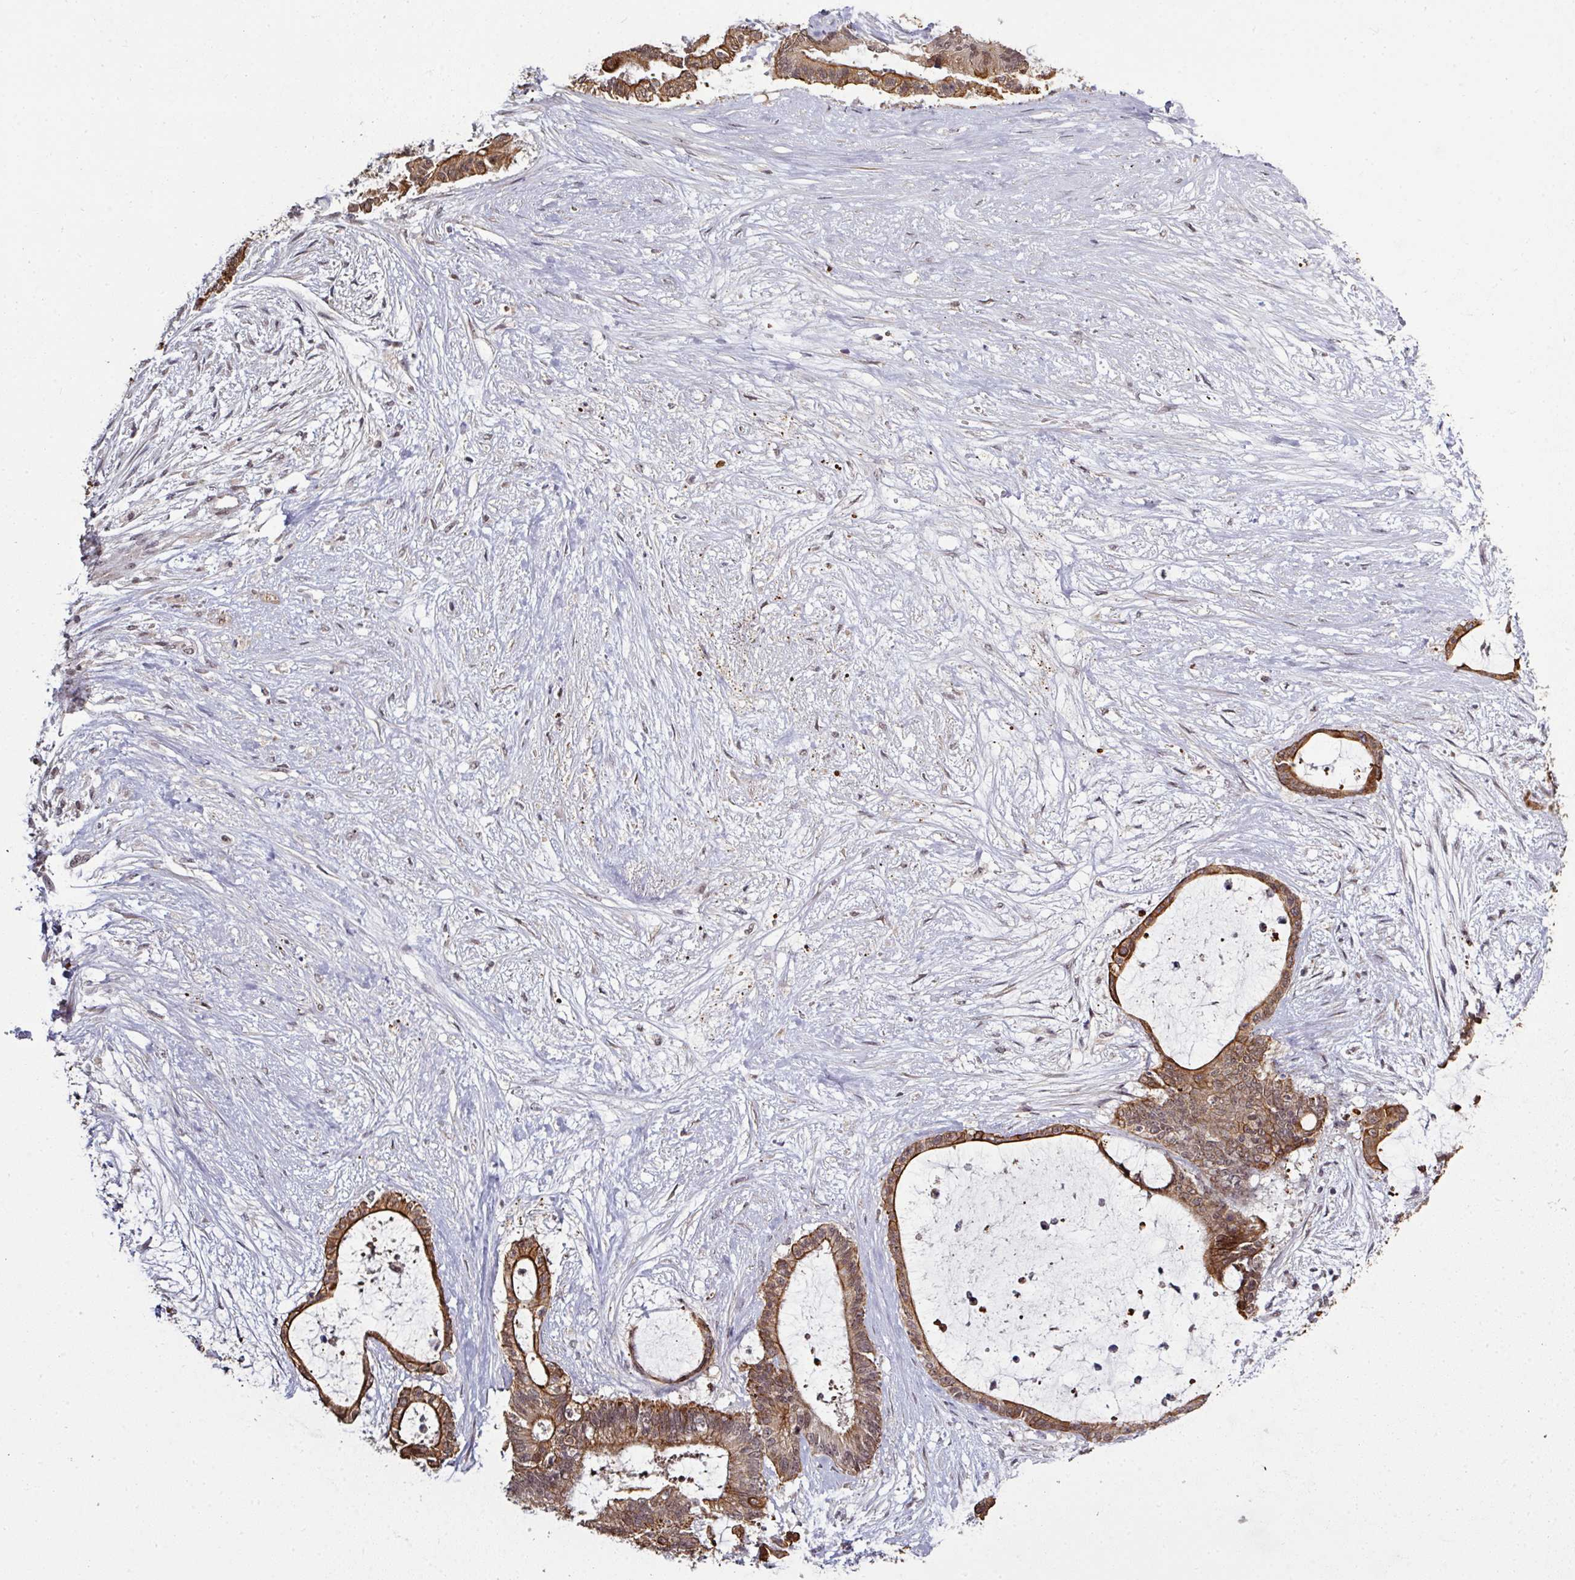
{"staining": {"intensity": "moderate", "quantity": "25%-75%", "location": "cytoplasmic/membranous,nuclear"}, "tissue": "liver cancer", "cell_type": "Tumor cells", "image_type": "cancer", "snomed": [{"axis": "morphology", "description": "Normal tissue, NOS"}, {"axis": "morphology", "description": "Cholangiocarcinoma"}, {"axis": "topography", "description": "Liver"}, {"axis": "topography", "description": "Peripheral nerve tissue"}], "caption": "Protein staining reveals moderate cytoplasmic/membranous and nuclear staining in about 25%-75% of tumor cells in cholangiocarcinoma (liver). Using DAB (3,3'-diaminobenzidine) (brown) and hematoxylin (blue) stains, captured at high magnification using brightfield microscopy.", "gene": "GTF2H3", "patient": {"sex": "female", "age": 73}}